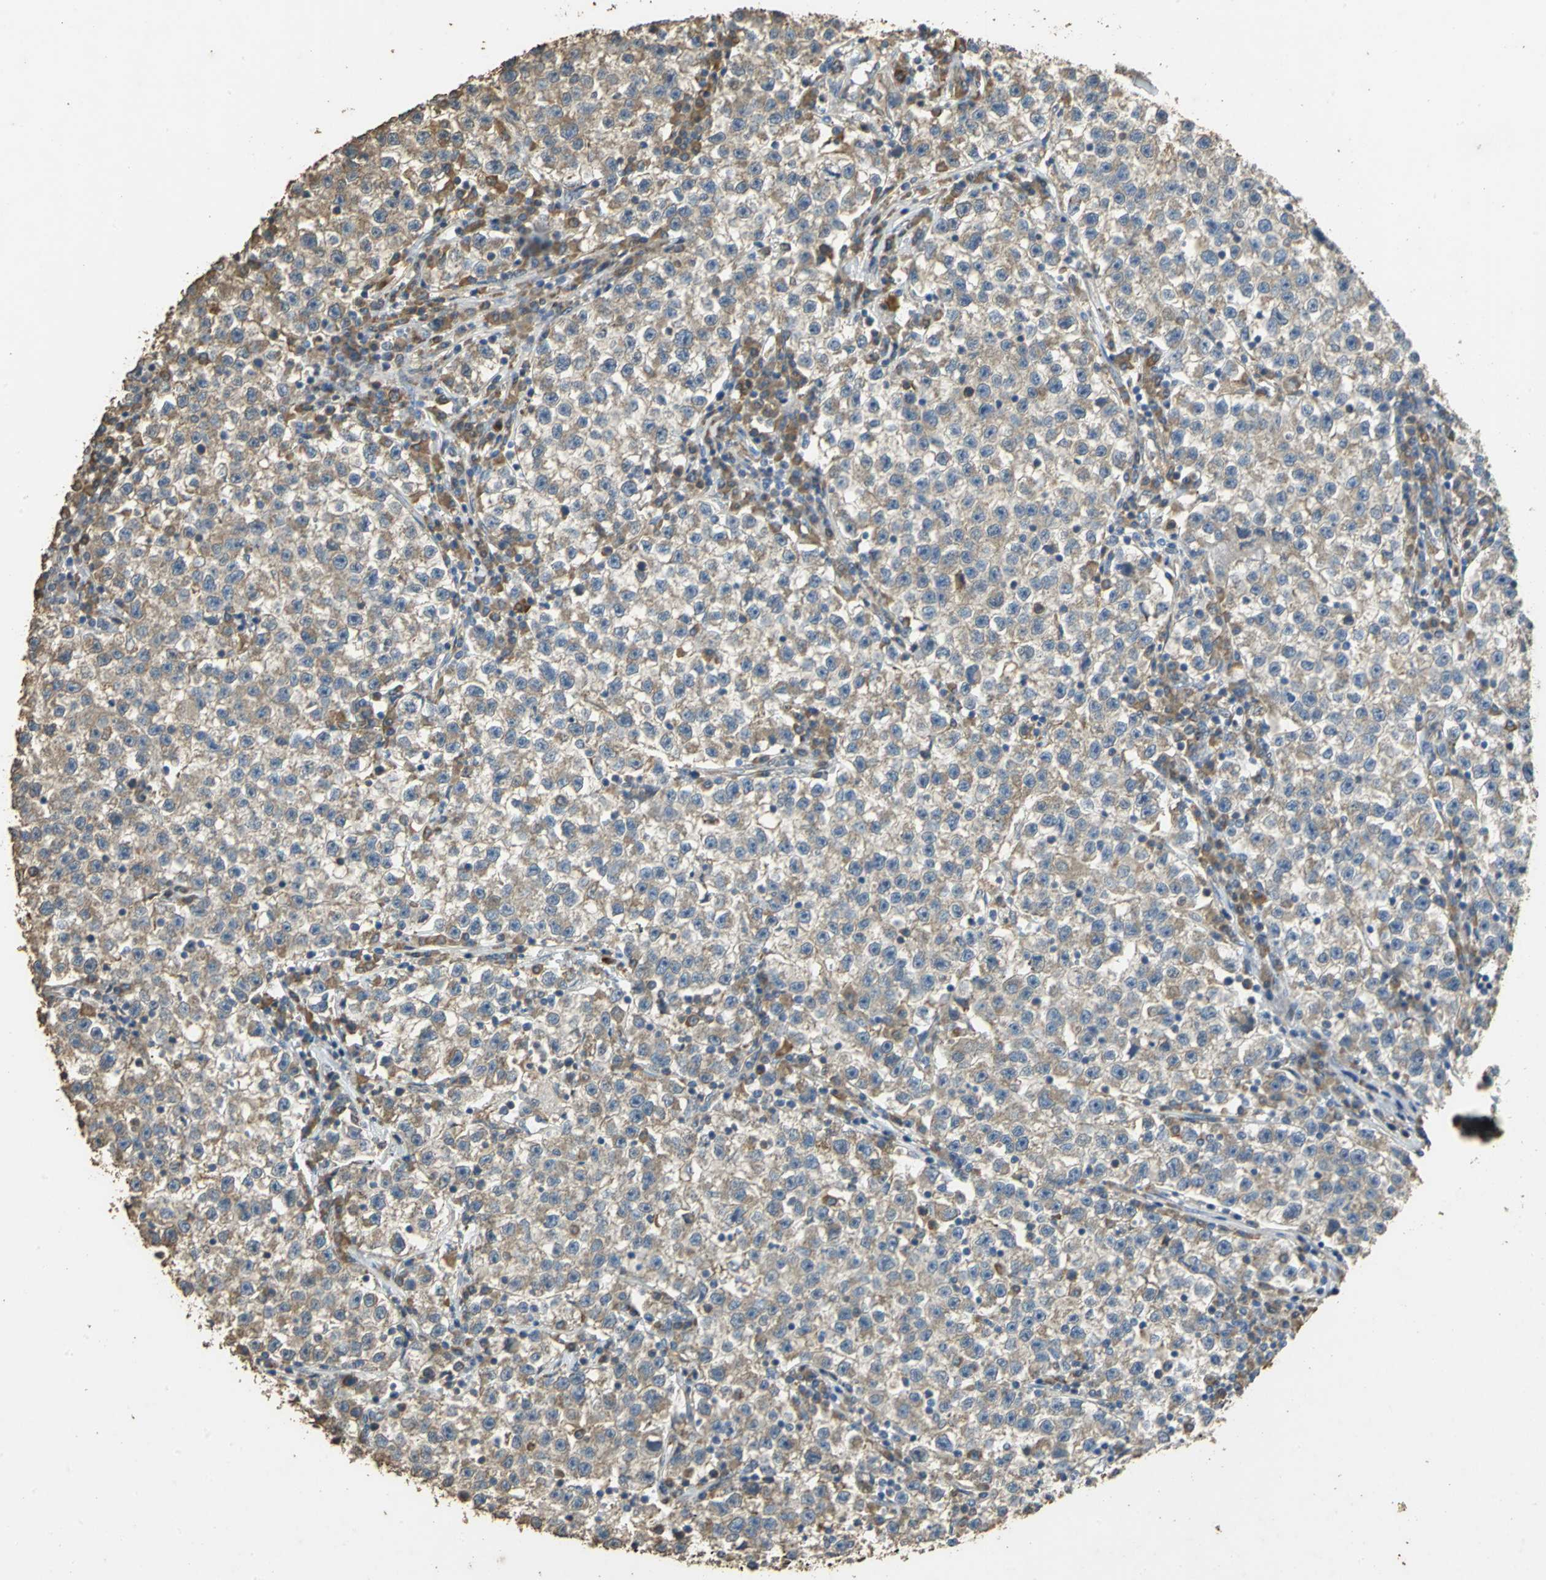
{"staining": {"intensity": "weak", "quantity": ">75%", "location": "cytoplasmic/membranous"}, "tissue": "testis cancer", "cell_type": "Tumor cells", "image_type": "cancer", "snomed": [{"axis": "morphology", "description": "Seminoma, NOS"}, {"axis": "topography", "description": "Testis"}], "caption": "A brown stain labels weak cytoplasmic/membranous positivity of a protein in human testis cancer tumor cells. The staining was performed using DAB (3,3'-diaminobenzidine) to visualize the protein expression in brown, while the nuclei were stained in blue with hematoxylin (Magnification: 20x).", "gene": "ACSL4", "patient": {"sex": "male", "age": 22}}